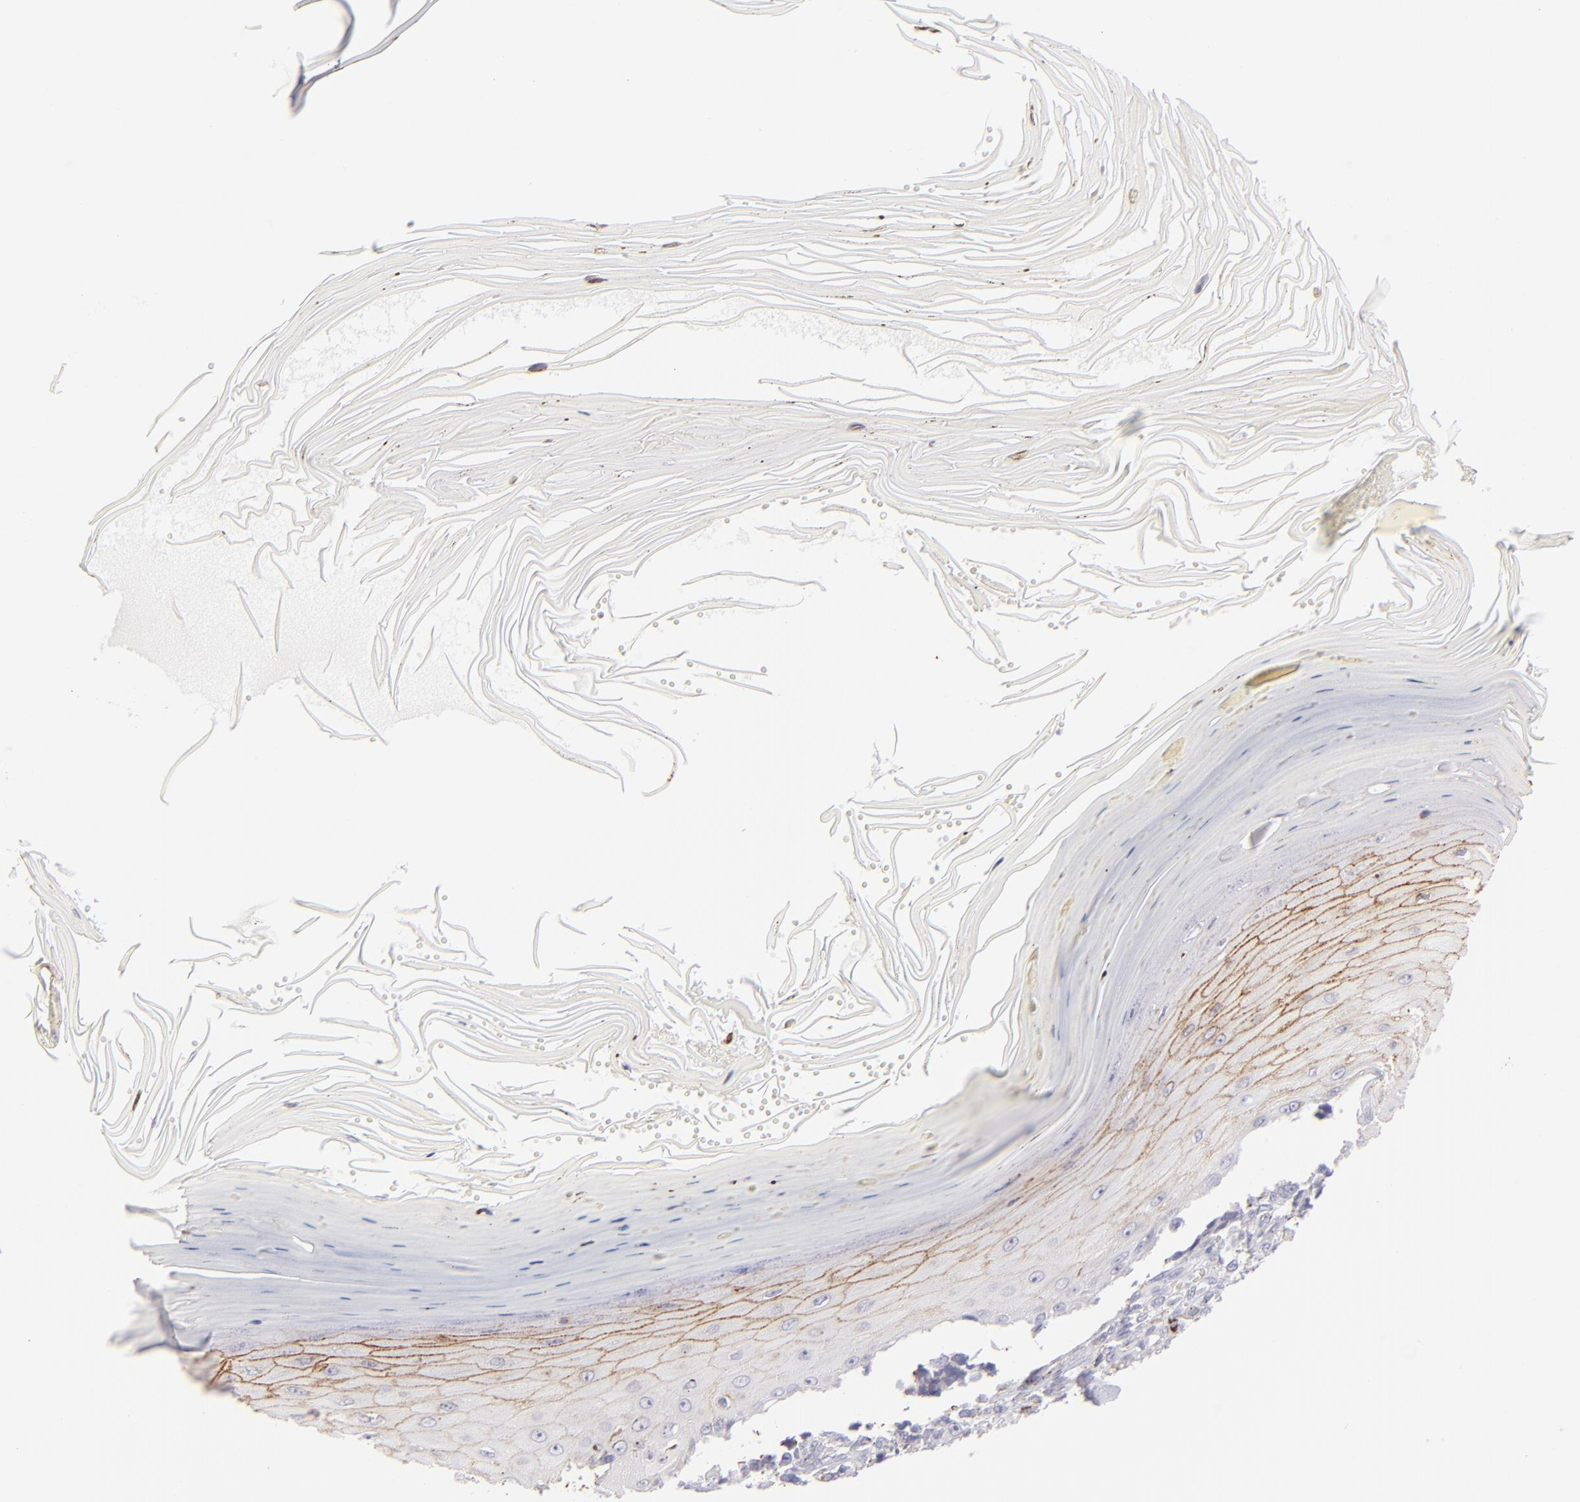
{"staining": {"intensity": "negative", "quantity": "none", "location": "none"}, "tissue": "melanoma", "cell_type": "Tumor cells", "image_type": "cancer", "snomed": [{"axis": "morphology", "description": "Malignant melanoma, NOS"}, {"axis": "topography", "description": "Skin"}], "caption": "A high-resolution micrograph shows immunohistochemistry (IHC) staining of melanoma, which shows no significant expression in tumor cells. The staining is performed using DAB brown chromogen with nuclei counter-stained in using hematoxylin.", "gene": "CLDN4", "patient": {"sex": "female", "age": 82}}